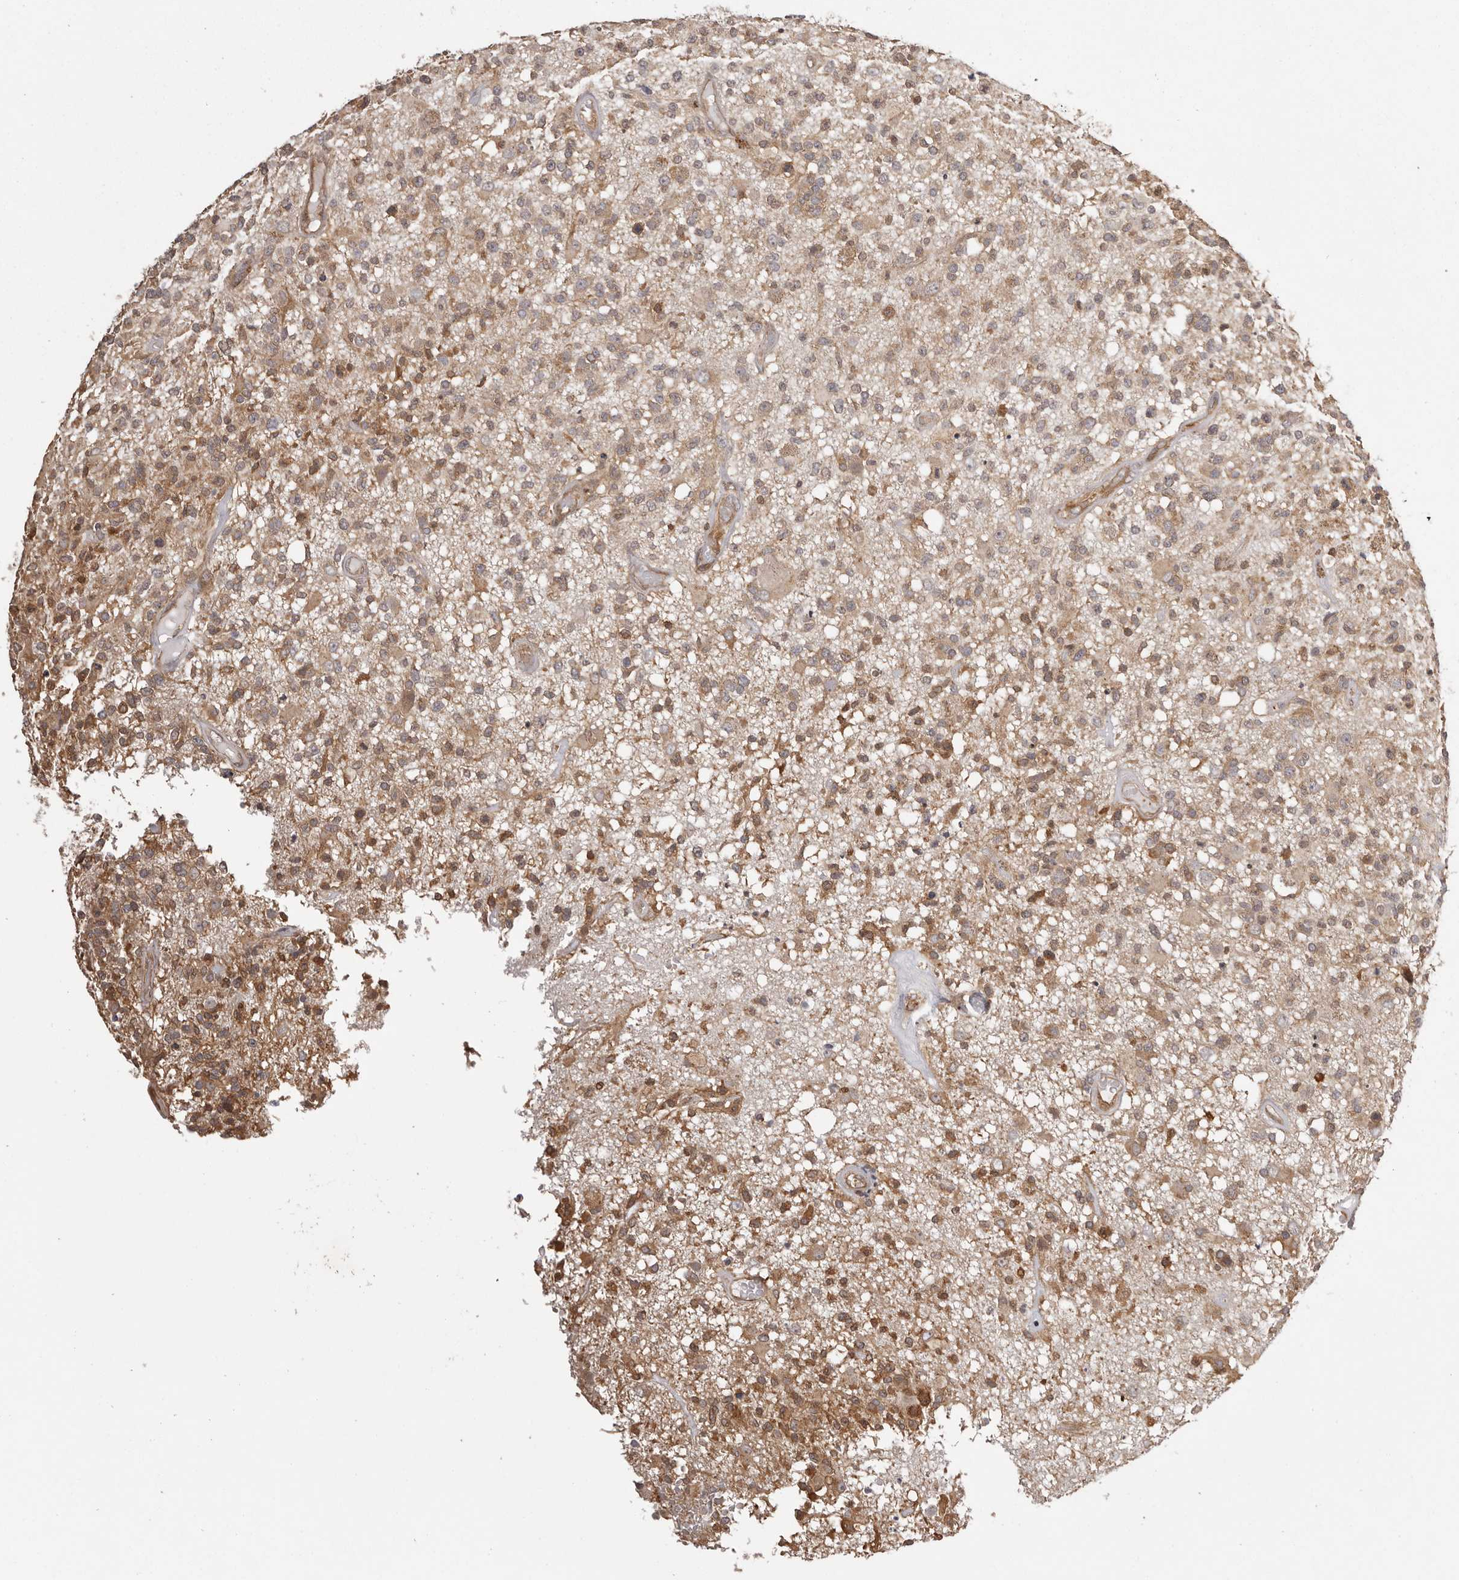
{"staining": {"intensity": "moderate", "quantity": "25%-75%", "location": "cytoplasmic/membranous"}, "tissue": "glioma", "cell_type": "Tumor cells", "image_type": "cancer", "snomed": [{"axis": "morphology", "description": "Glioma, malignant, High grade"}, {"axis": "morphology", "description": "Glioblastoma, NOS"}, {"axis": "topography", "description": "Brain"}], "caption": "This image shows glioma stained with IHC to label a protein in brown. The cytoplasmic/membranous of tumor cells show moderate positivity for the protein. Nuclei are counter-stained blue.", "gene": "NFKBIA", "patient": {"sex": "male", "age": 60}}